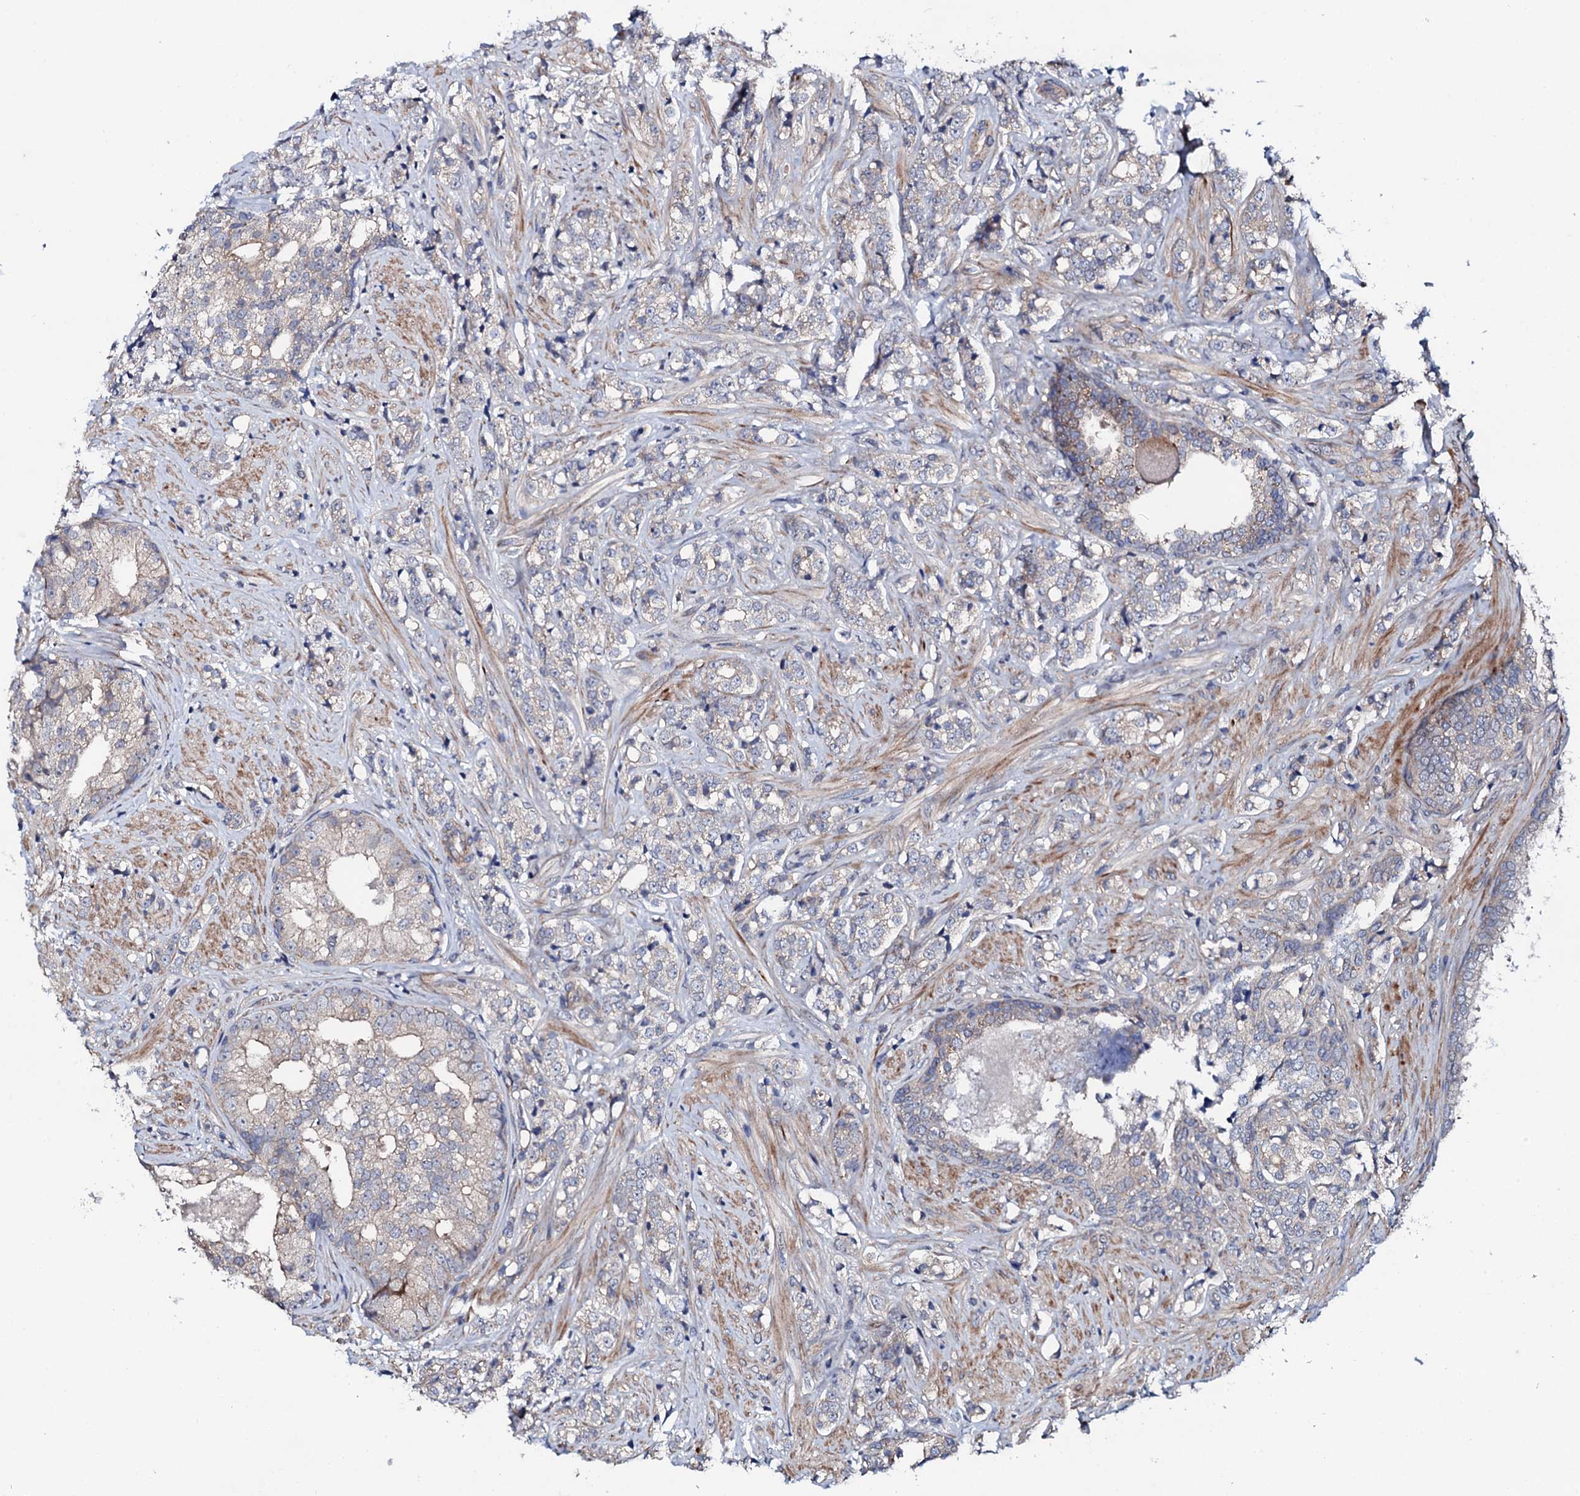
{"staining": {"intensity": "negative", "quantity": "none", "location": "none"}, "tissue": "prostate cancer", "cell_type": "Tumor cells", "image_type": "cancer", "snomed": [{"axis": "morphology", "description": "Adenocarcinoma, High grade"}, {"axis": "topography", "description": "Prostate"}], "caption": "This is a photomicrograph of immunohistochemistry (IHC) staining of prostate cancer (adenocarcinoma (high-grade)), which shows no expression in tumor cells.", "gene": "CIAO2A", "patient": {"sex": "male", "age": 69}}